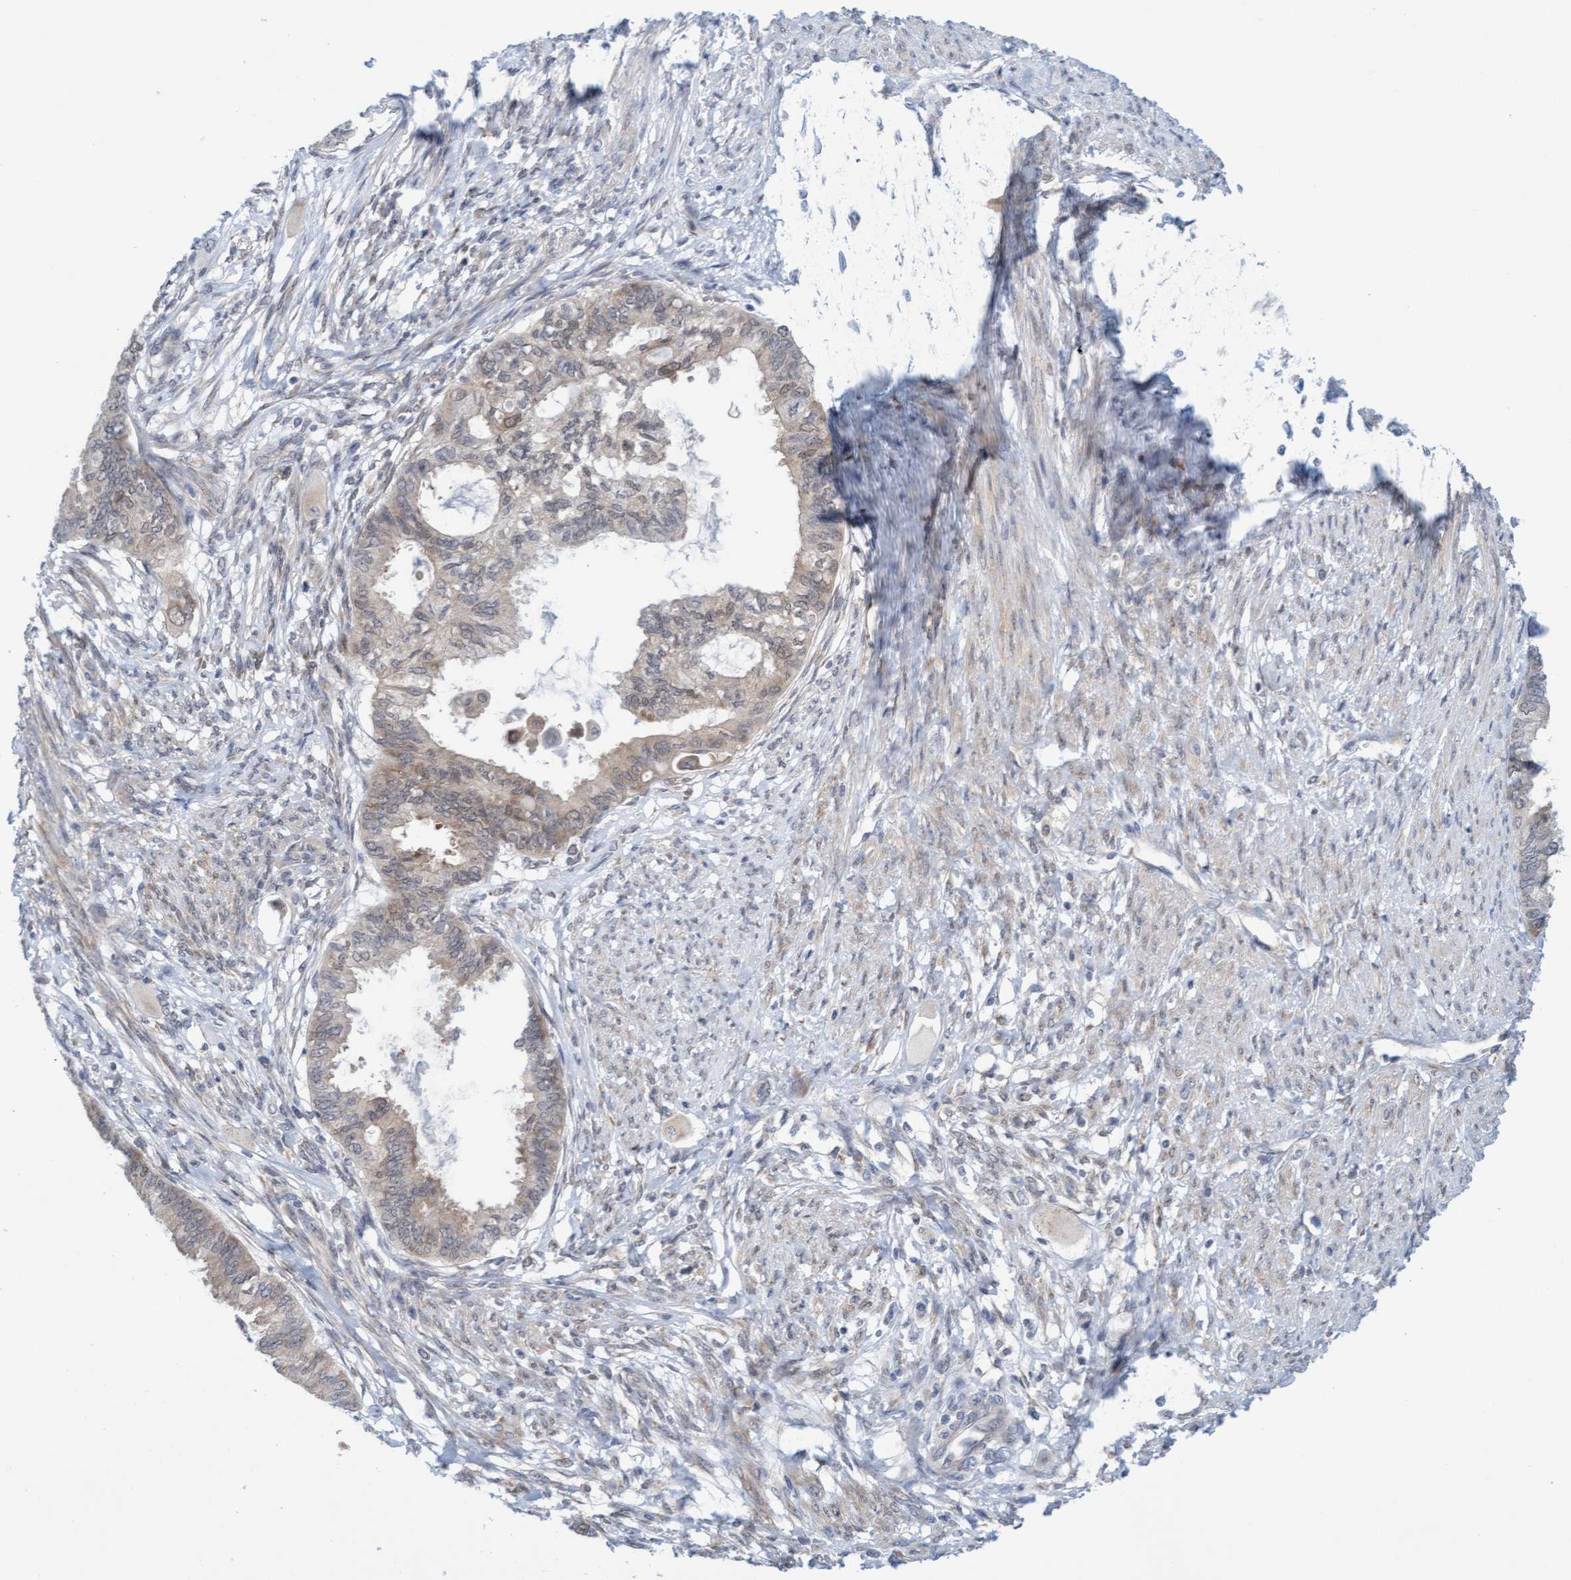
{"staining": {"intensity": "weak", "quantity": ">75%", "location": "cytoplasmic/membranous"}, "tissue": "cervical cancer", "cell_type": "Tumor cells", "image_type": "cancer", "snomed": [{"axis": "morphology", "description": "Normal tissue, NOS"}, {"axis": "morphology", "description": "Adenocarcinoma, NOS"}, {"axis": "topography", "description": "Cervix"}, {"axis": "topography", "description": "Endometrium"}], "caption": "A low amount of weak cytoplasmic/membranous expression is seen in approximately >75% of tumor cells in cervical cancer (adenocarcinoma) tissue. The staining is performed using DAB brown chromogen to label protein expression. The nuclei are counter-stained blue using hematoxylin.", "gene": "AMZ2", "patient": {"sex": "female", "age": 86}}